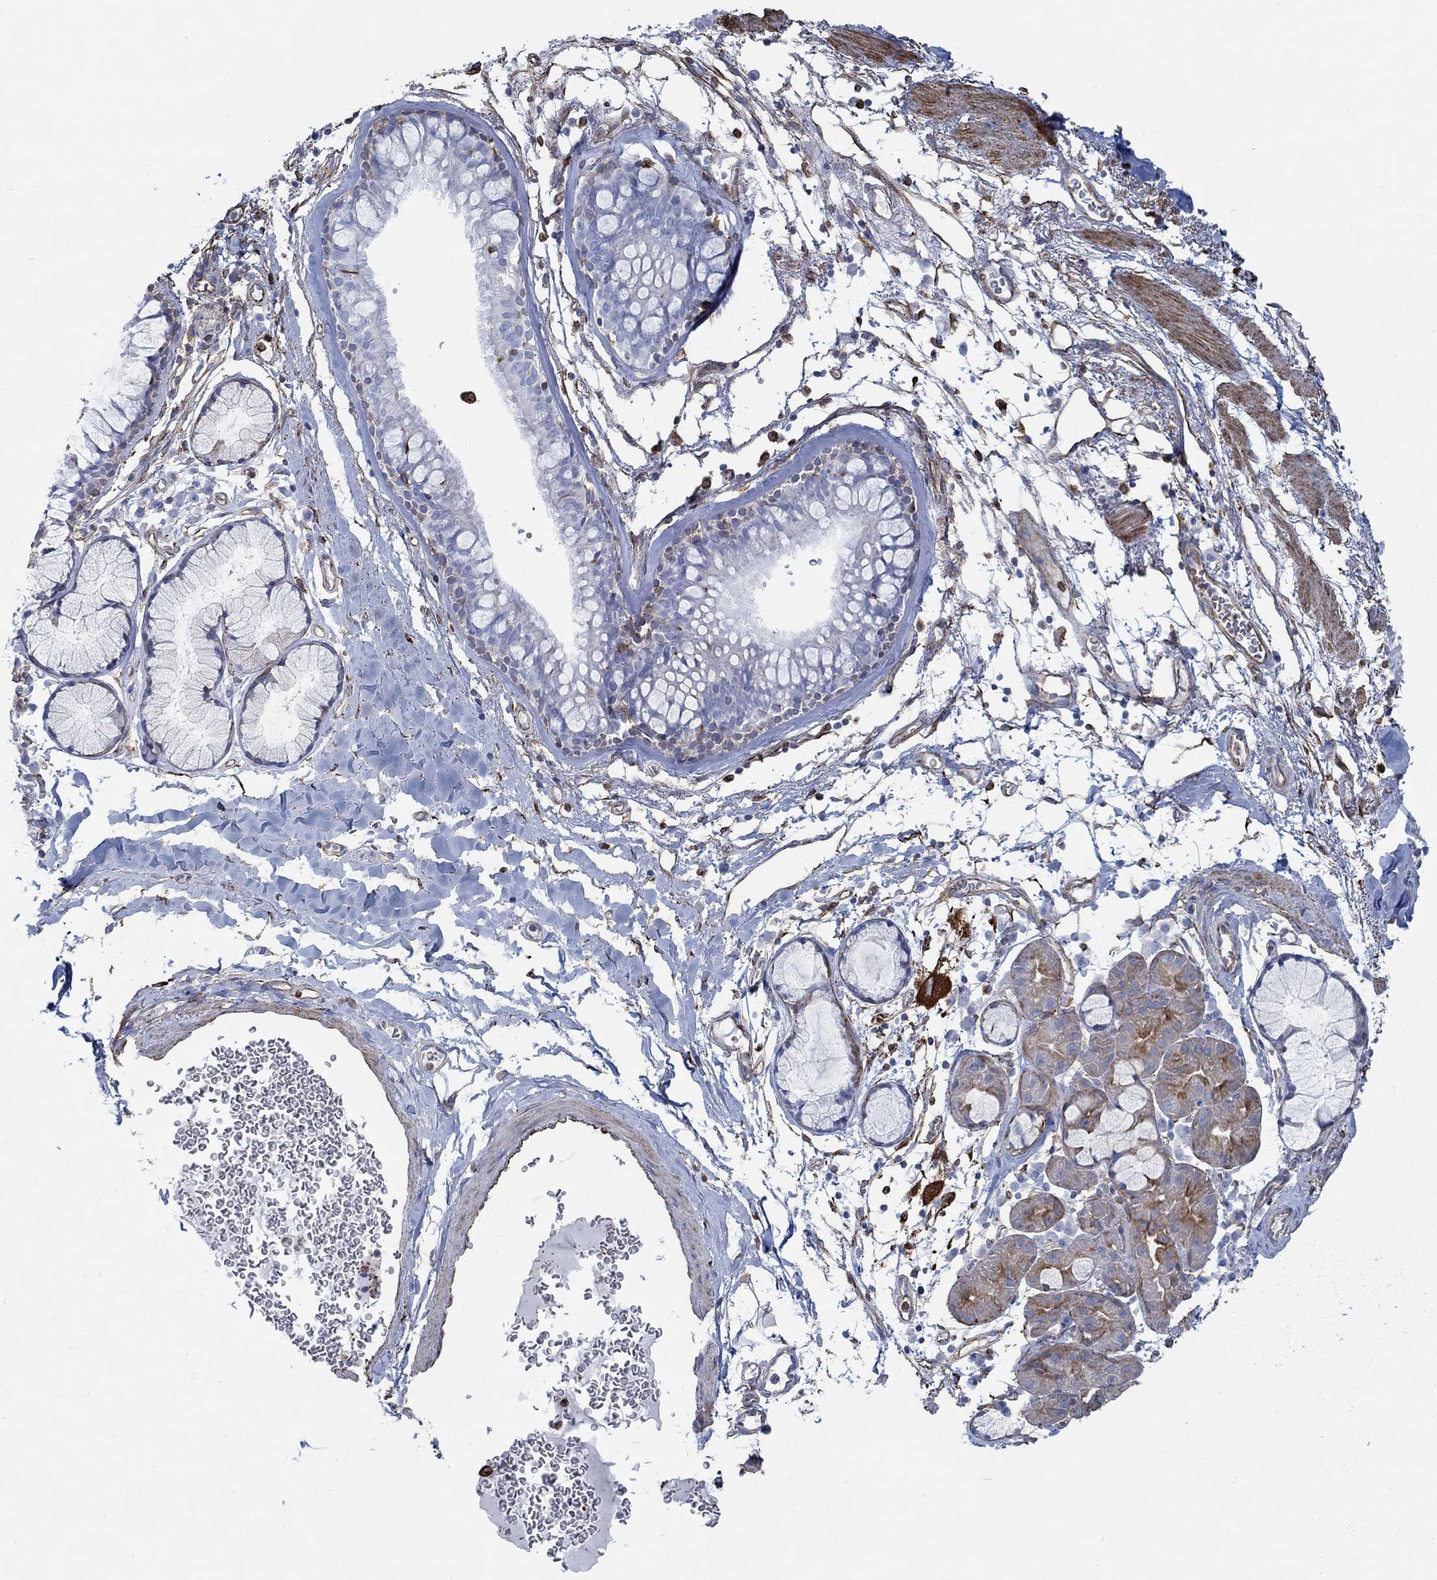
{"staining": {"intensity": "moderate", "quantity": "<25%", "location": "cytoplasmic/membranous"}, "tissue": "bronchus", "cell_type": "Respiratory epithelial cells", "image_type": "normal", "snomed": [{"axis": "morphology", "description": "Normal tissue, NOS"}, {"axis": "morphology", "description": "Squamous cell carcinoma, NOS"}, {"axis": "topography", "description": "Cartilage tissue"}, {"axis": "topography", "description": "Bronchus"}], "caption": "Respiratory epithelial cells show low levels of moderate cytoplasmic/membranous staining in about <25% of cells in normal bronchus. Nuclei are stained in blue.", "gene": "STC2", "patient": {"sex": "male", "age": 72}}